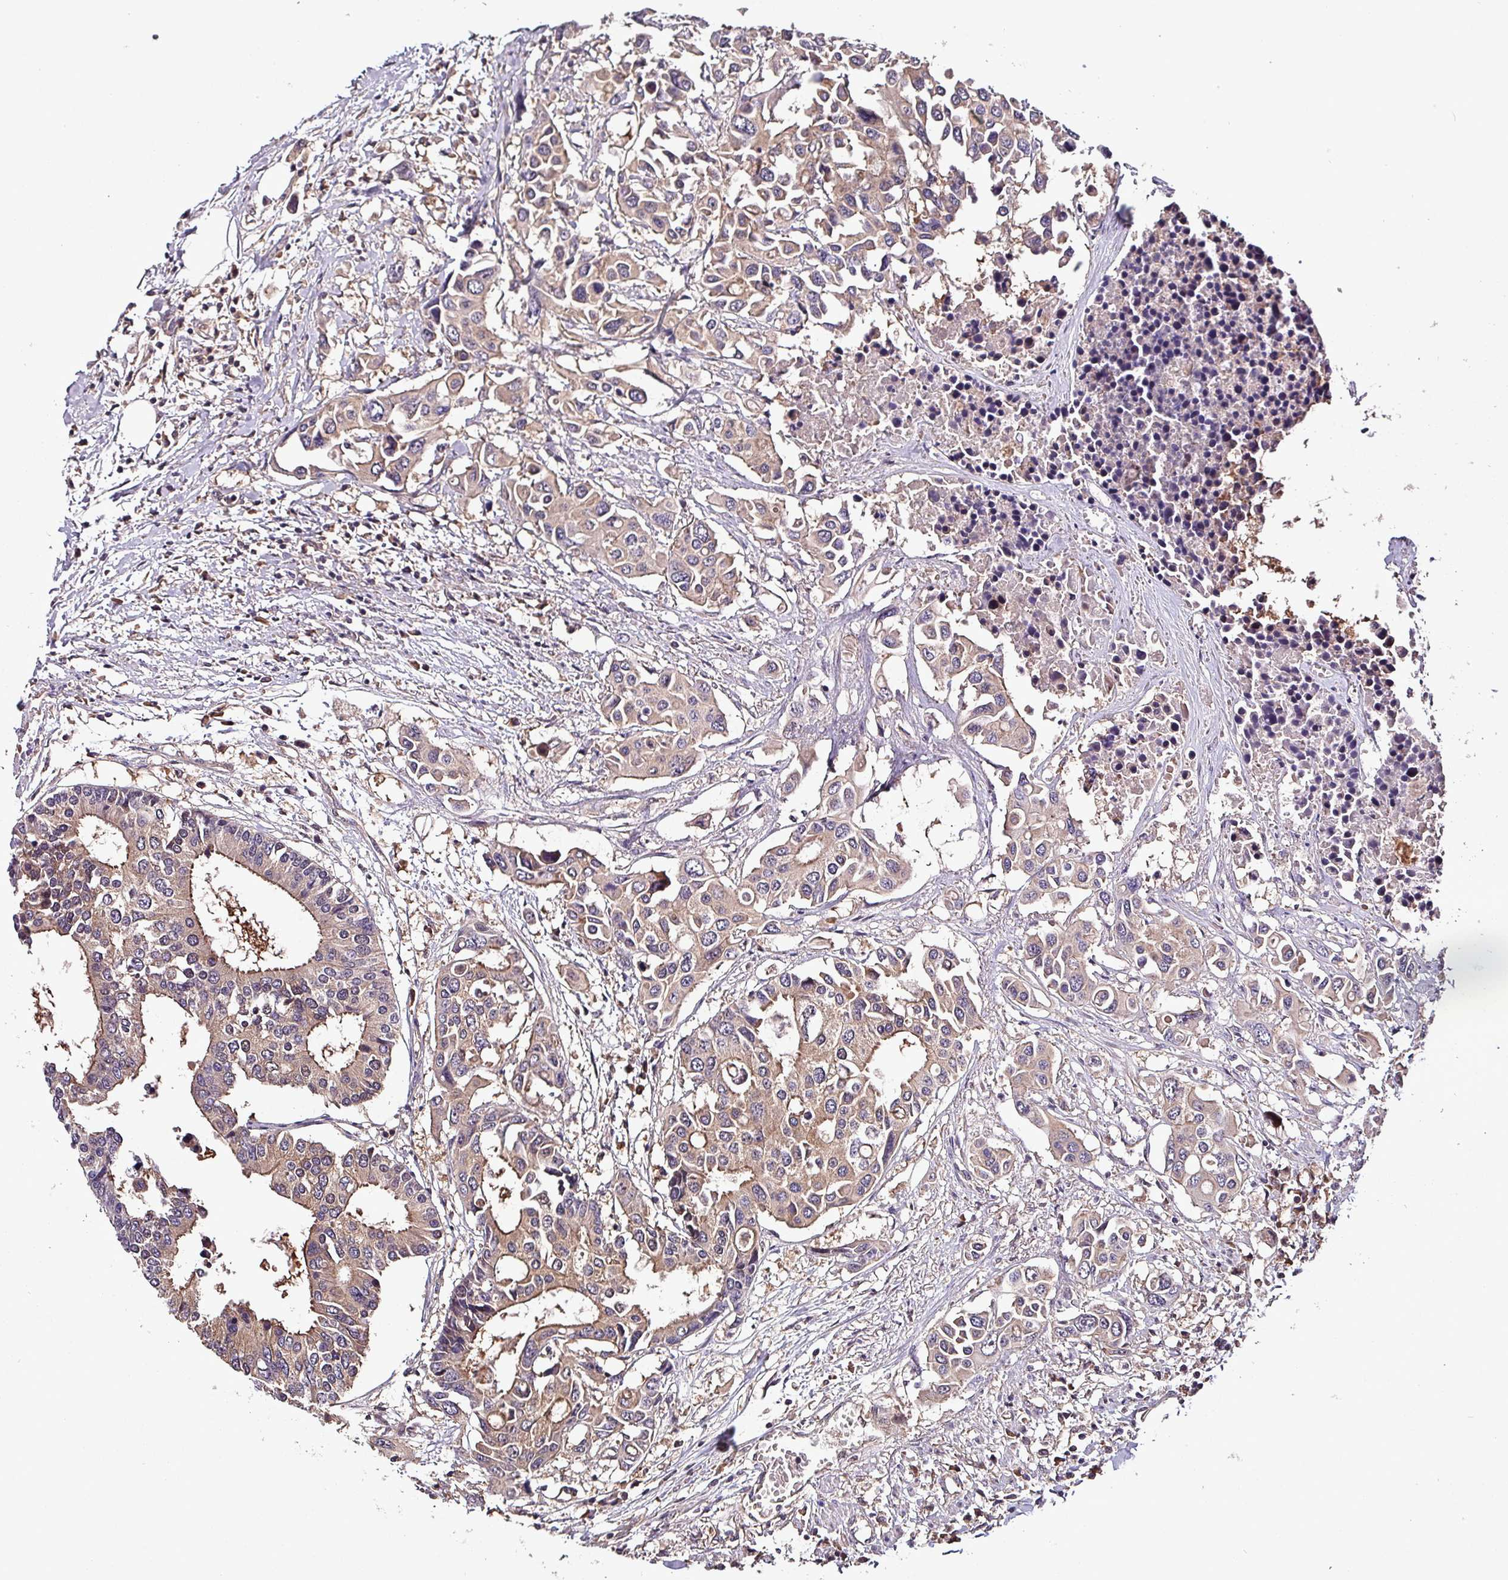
{"staining": {"intensity": "weak", "quantity": "25%-75%", "location": "cytoplasmic/membranous"}, "tissue": "colorectal cancer", "cell_type": "Tumor cells", "image_type": "cancer", "snomed": [{"axis": "morphology", "description": "Adenocarcinoma, NOS"}, {"axis": "topography", "description": "Colon"}], "caption": "Immunohistochemistry (IHC) (DAB) staining of human adenocarcinoma (colorectal) shows weak cytoplasmic/membranous protein expression in approximately 25%-75% of tumor cells.", "gene": "PAFAH1B2", "patient": {"sex": "male", "age": 77}}